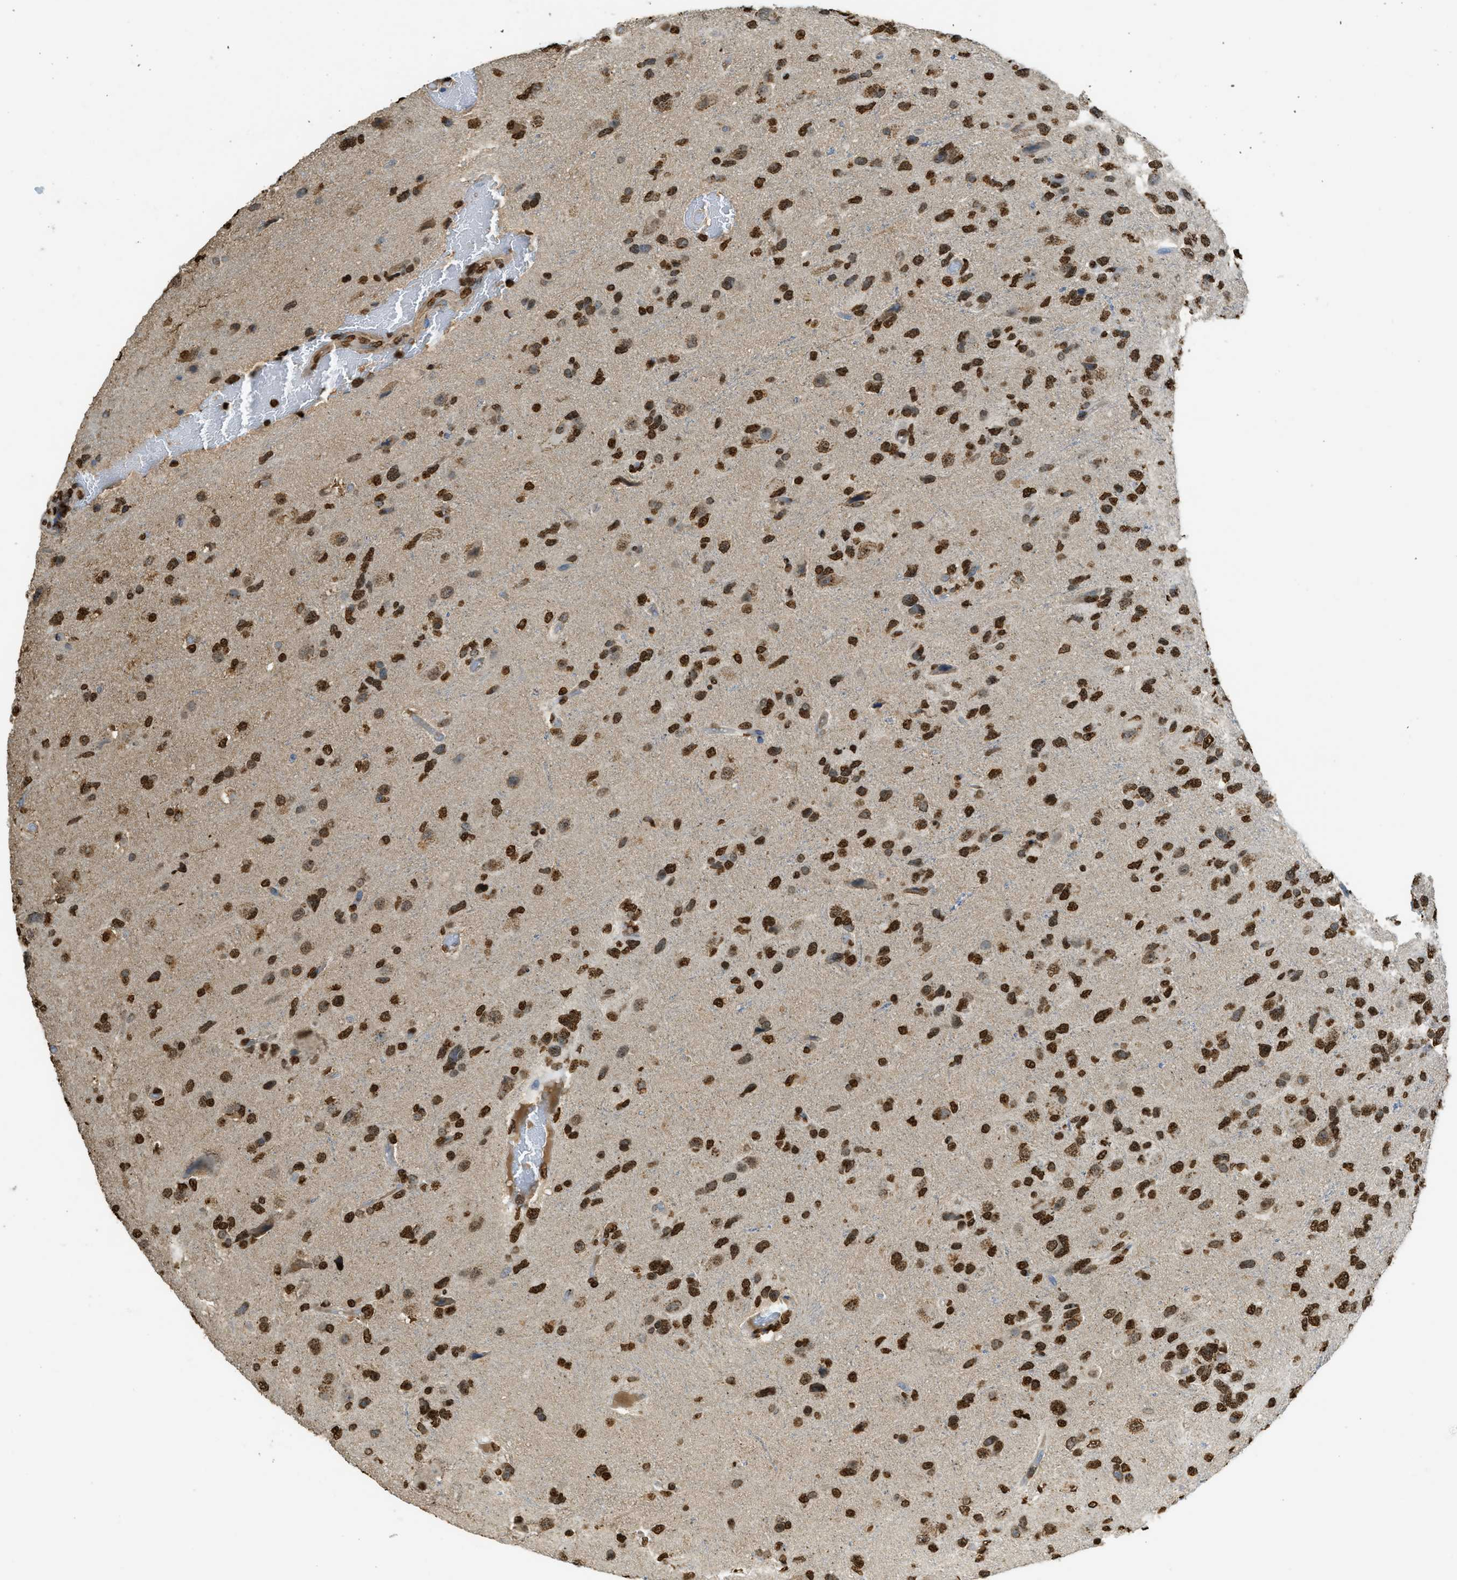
{"staining": {"intensity": "strong", "quantity": ">75%", "location": "nuclear"}, "tissue": "glioma", "cell_type": "Tumor cells", "image_type": "cancer", "snomed": [{"axis": "morphology", "description": "Glioma, malignant, High grade"}, {"axis": "topography", "description": "Brain"}], "caption": "A histopathology image of human glioma stained for a protein demonstrates strong nuclear brown staining in tumor cells.", "gene": "NR5A2", "patient": {"sex": "female", "age": 58}}